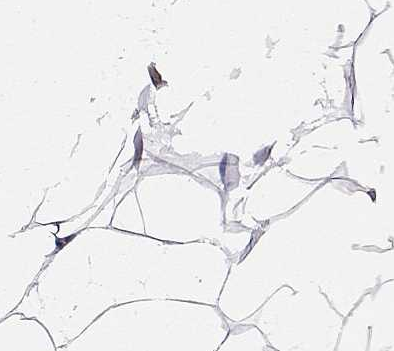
{"staining": {"intensity": "weak", "quantity": "<25%", "location": "nuclear"}, "tissue": "breast", "cell_type": "Adipocytes", "image_type": "normal", "snomed": [{"axis": "morphology", "description": "Normal tissue, NOS"}, {"axis": "topography", "description": "Breast"}], "caption": "Histopathology image shows no significant protein expression in adipocytes of normal breast. (Brightfield microscopy of DAB immunohistochemistry (IHC) at high magnification).", "gene": "POLI", "patient": {"sex": "female", "age": 32}}